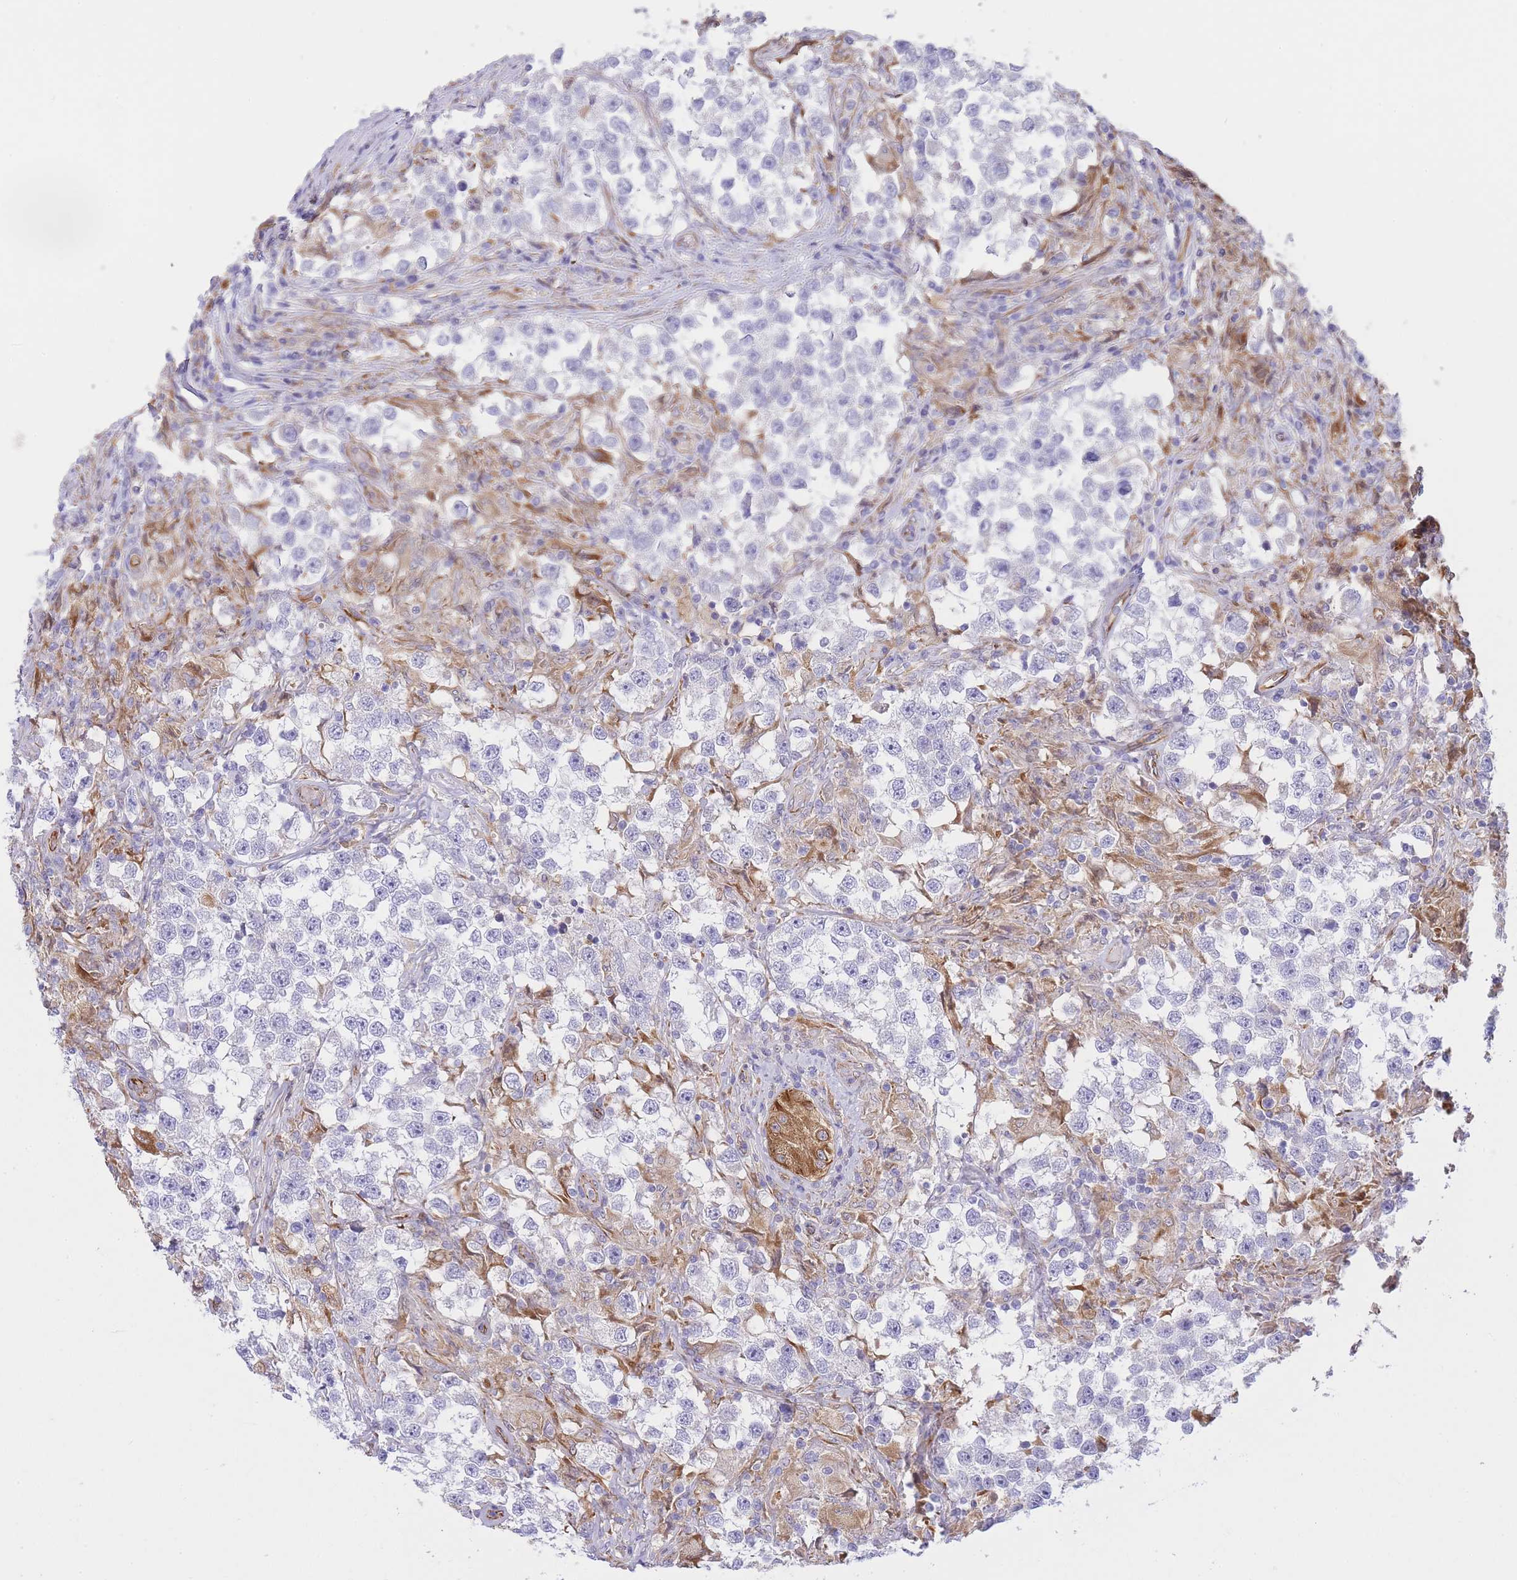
{"staining": {"intensity": "negative", "quantity": "none", "location": "none"}, "tissue": "testis cancer", "cell_type": "Tumor cells", "image_type": "cancer", "snomed": [{"axis": "morphology", "description": "Seminoma, NOS"}, {"axis": "topography", "description": "Testis"}], "caption": "A micrograph of testis cancer (seminoma) stained for a protein exhibits no brown staining in tumor cells.", "gene": "ECPAS", "patient": {"sex": "male", "age": 46}}